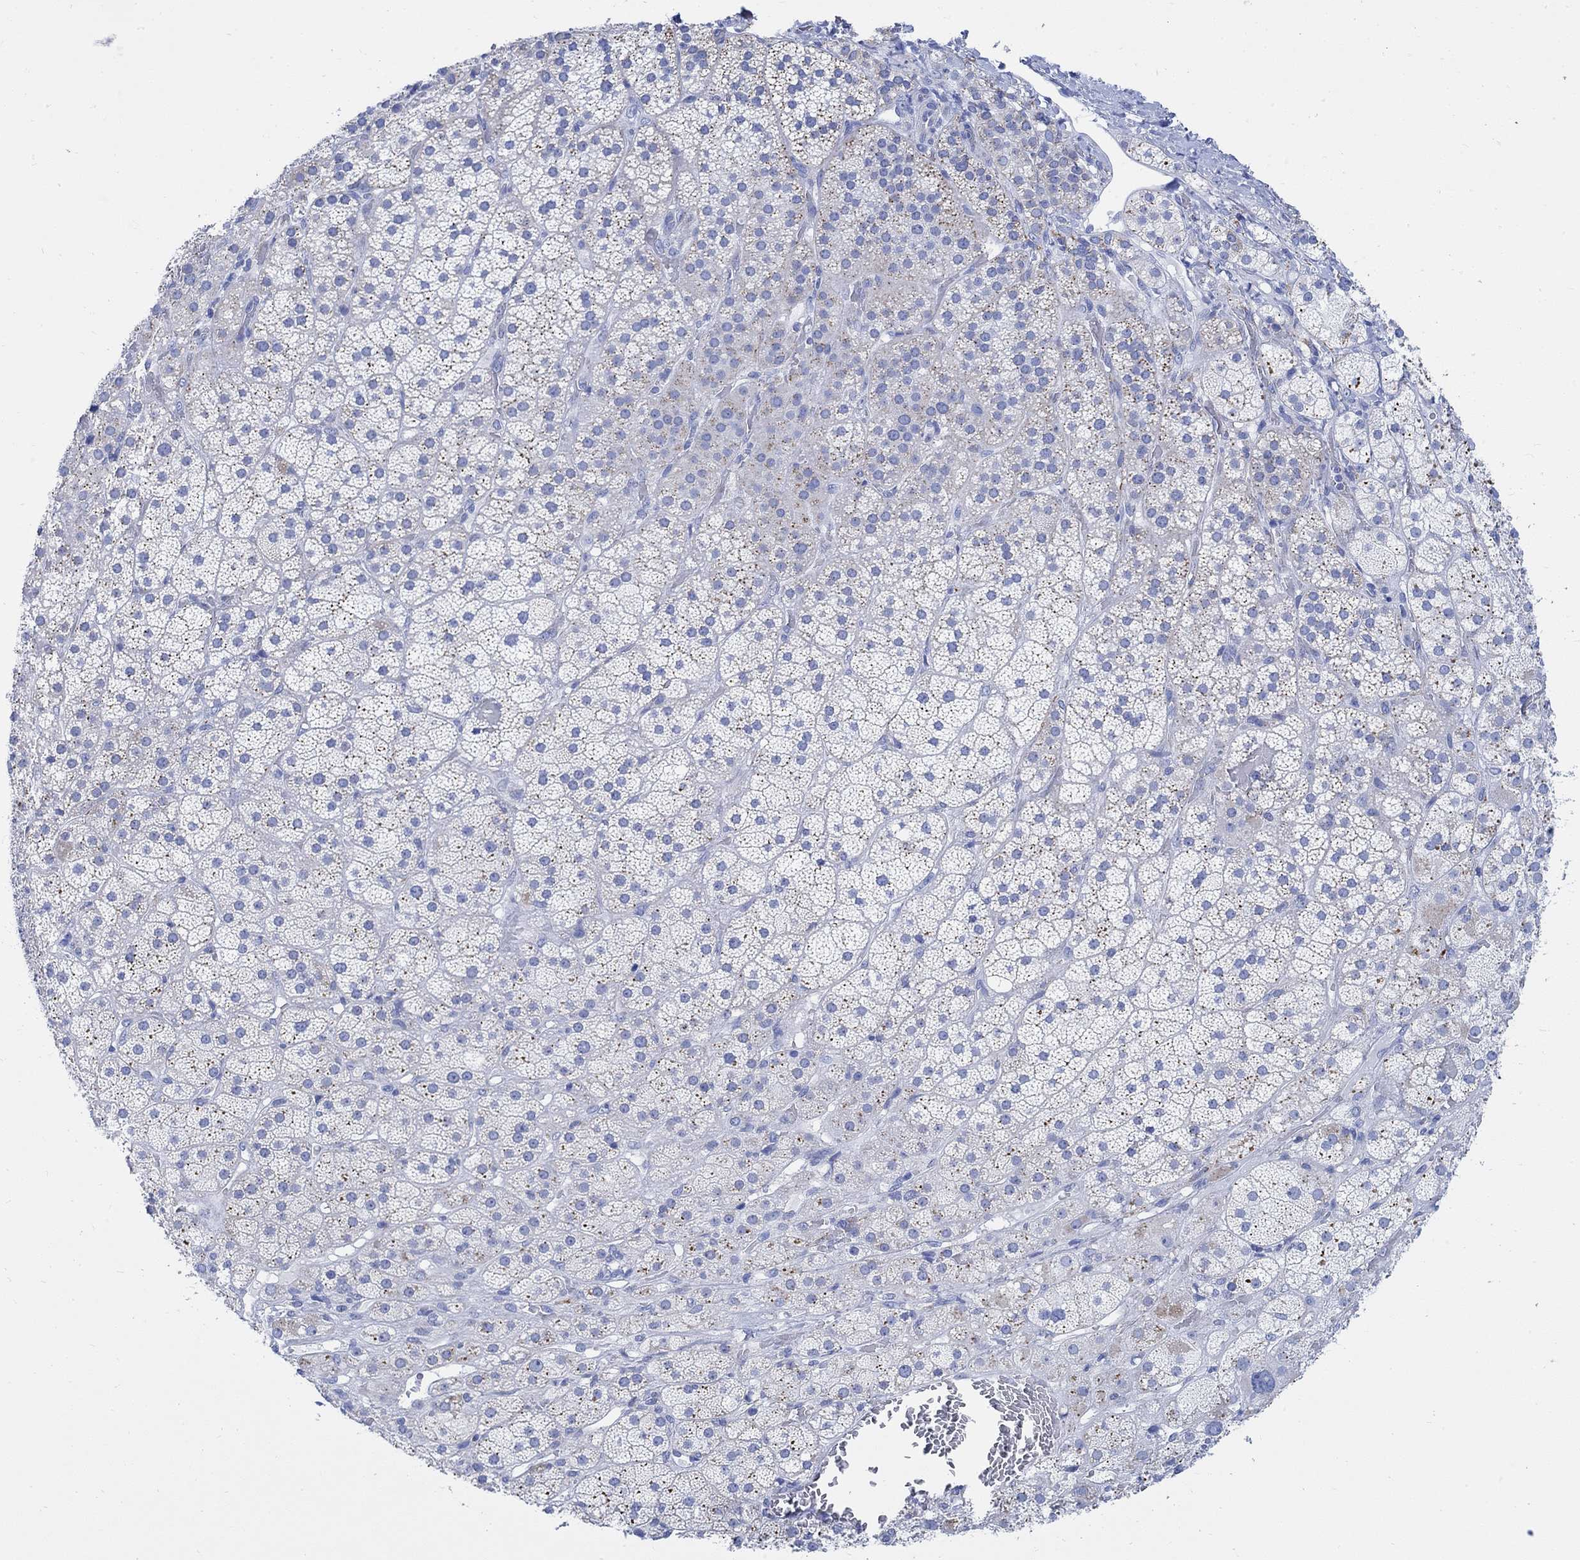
{"staining": {"intensity": "strong", "quantity": "<25%", "location": "cytoplasmic/membranous"}, "tissue": "adrenal gland", "cell_type": "Glandular cells", "image_type": "normal", "snomed": [{"axis": "morphology", "description": "Normal tissue, NOS"}, {"axis": "topography", "description": "Adrenal gland"}], "caption": "This image shows immunohistochemistry (IHC) staining of normal adrenal gland, with medium strong cytoplasmic/membranous positivity in approximately <25% of glandular cells.", "gene": "CPLX1", "patient": {"sex": "male", "age": 57}}